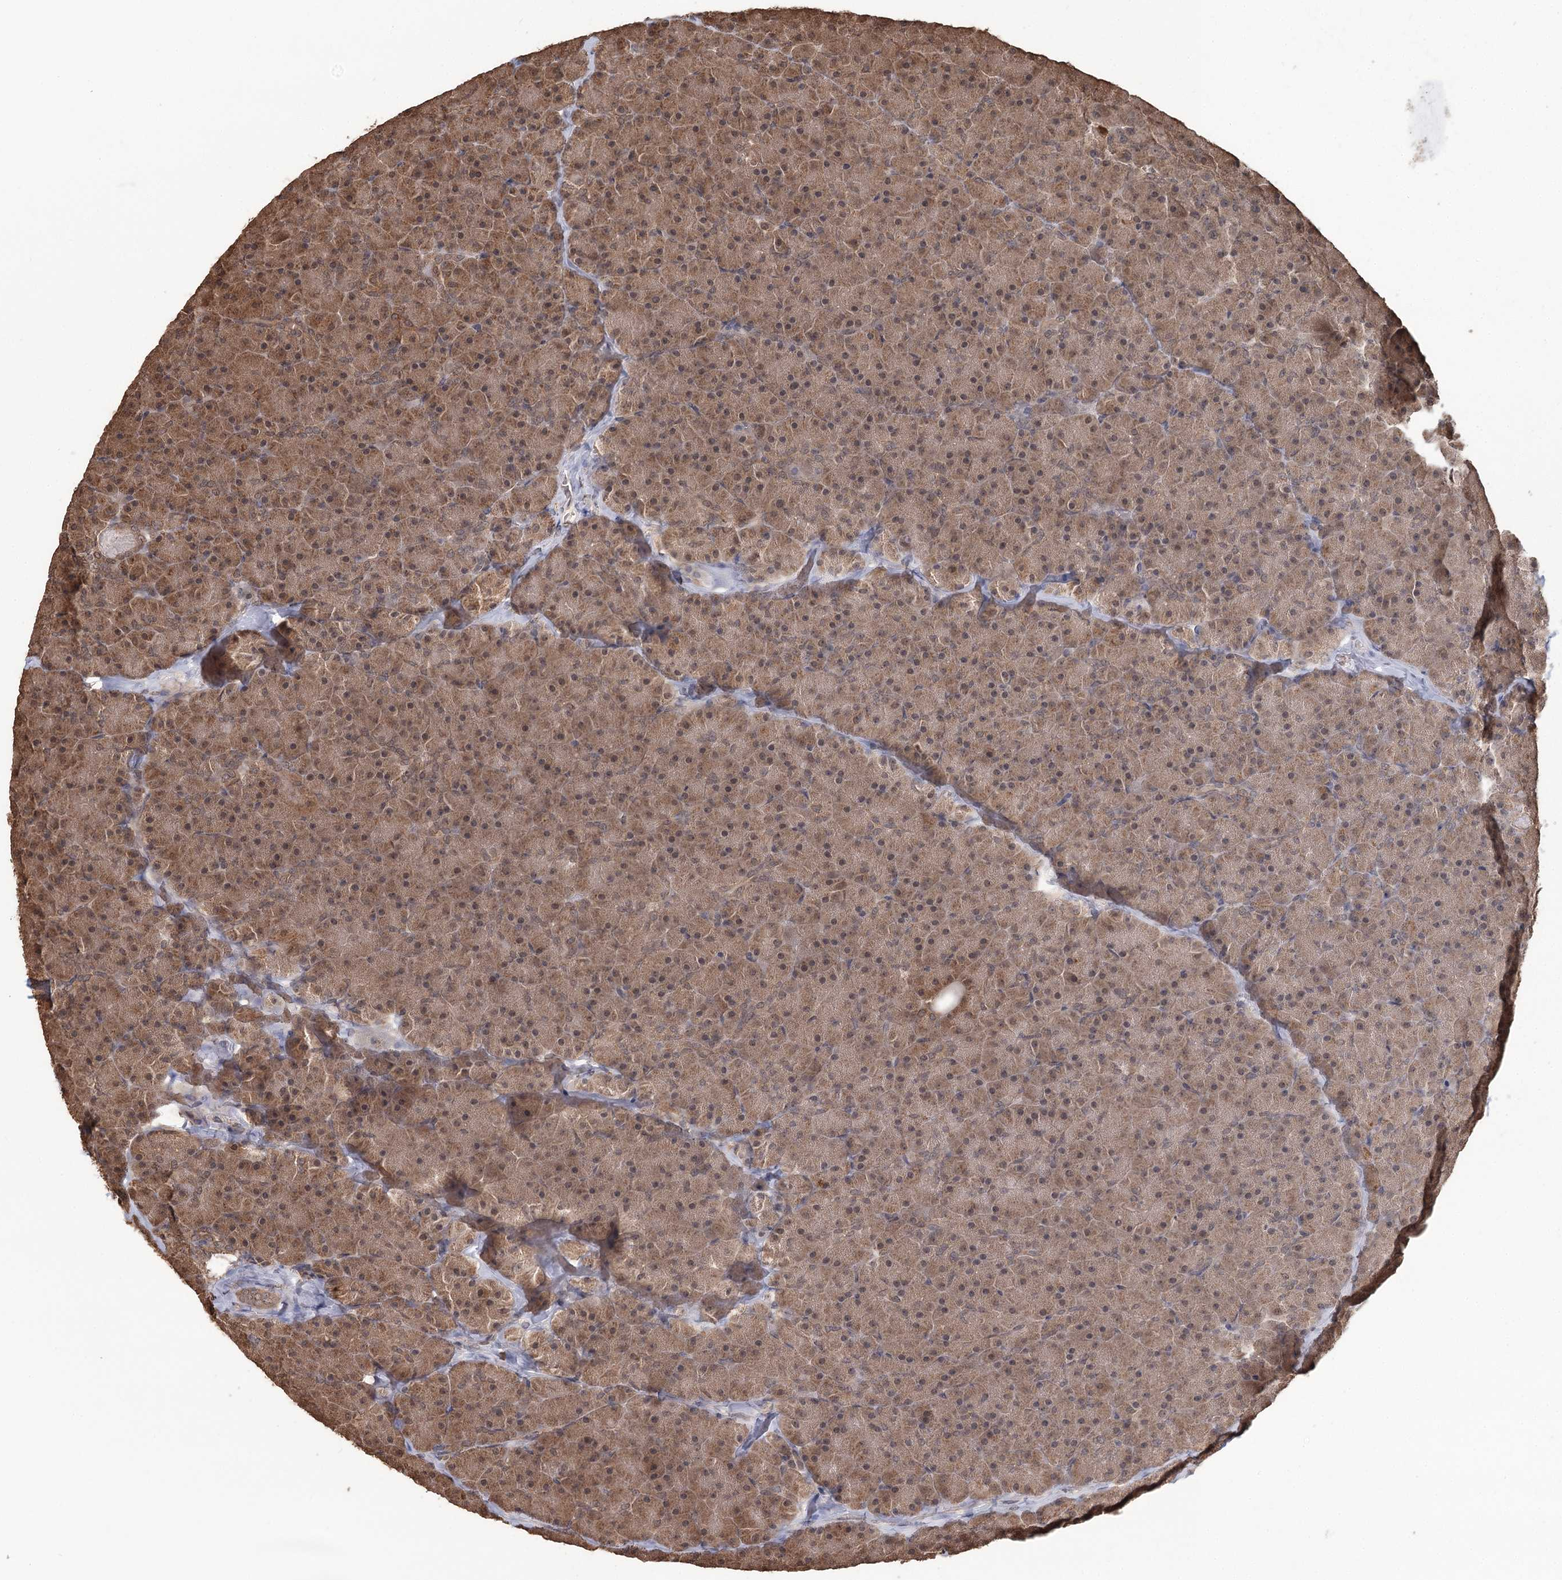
{"staining": {"intensity": "moderate", "quantity": ">75%", "location": "cytoplasmic/membranous,nuclear"}, "tissue": "pancreas", "cell_type": "Exocrine glandular cells", "image_type": "normal", "snomed": [{"axis": "morphology", "description": "Normal tissue, NOS"}, {"axis": "topography", "description": "Pancreas"}], "caption": "Brown immunohistochemical staining in benign human pancreas displays moderate cytoplasmic/membranous,nuclear expression in approximately >75% of exocrine glandular cells. (Stains: DAB (3,3'-diaminobenzidine) in brown, nuclei in blue, Microscopy: brightfield microscopy at high magnification).", "gene": "N6AMT1", "patient": {"sex": "male", "age": 36}}